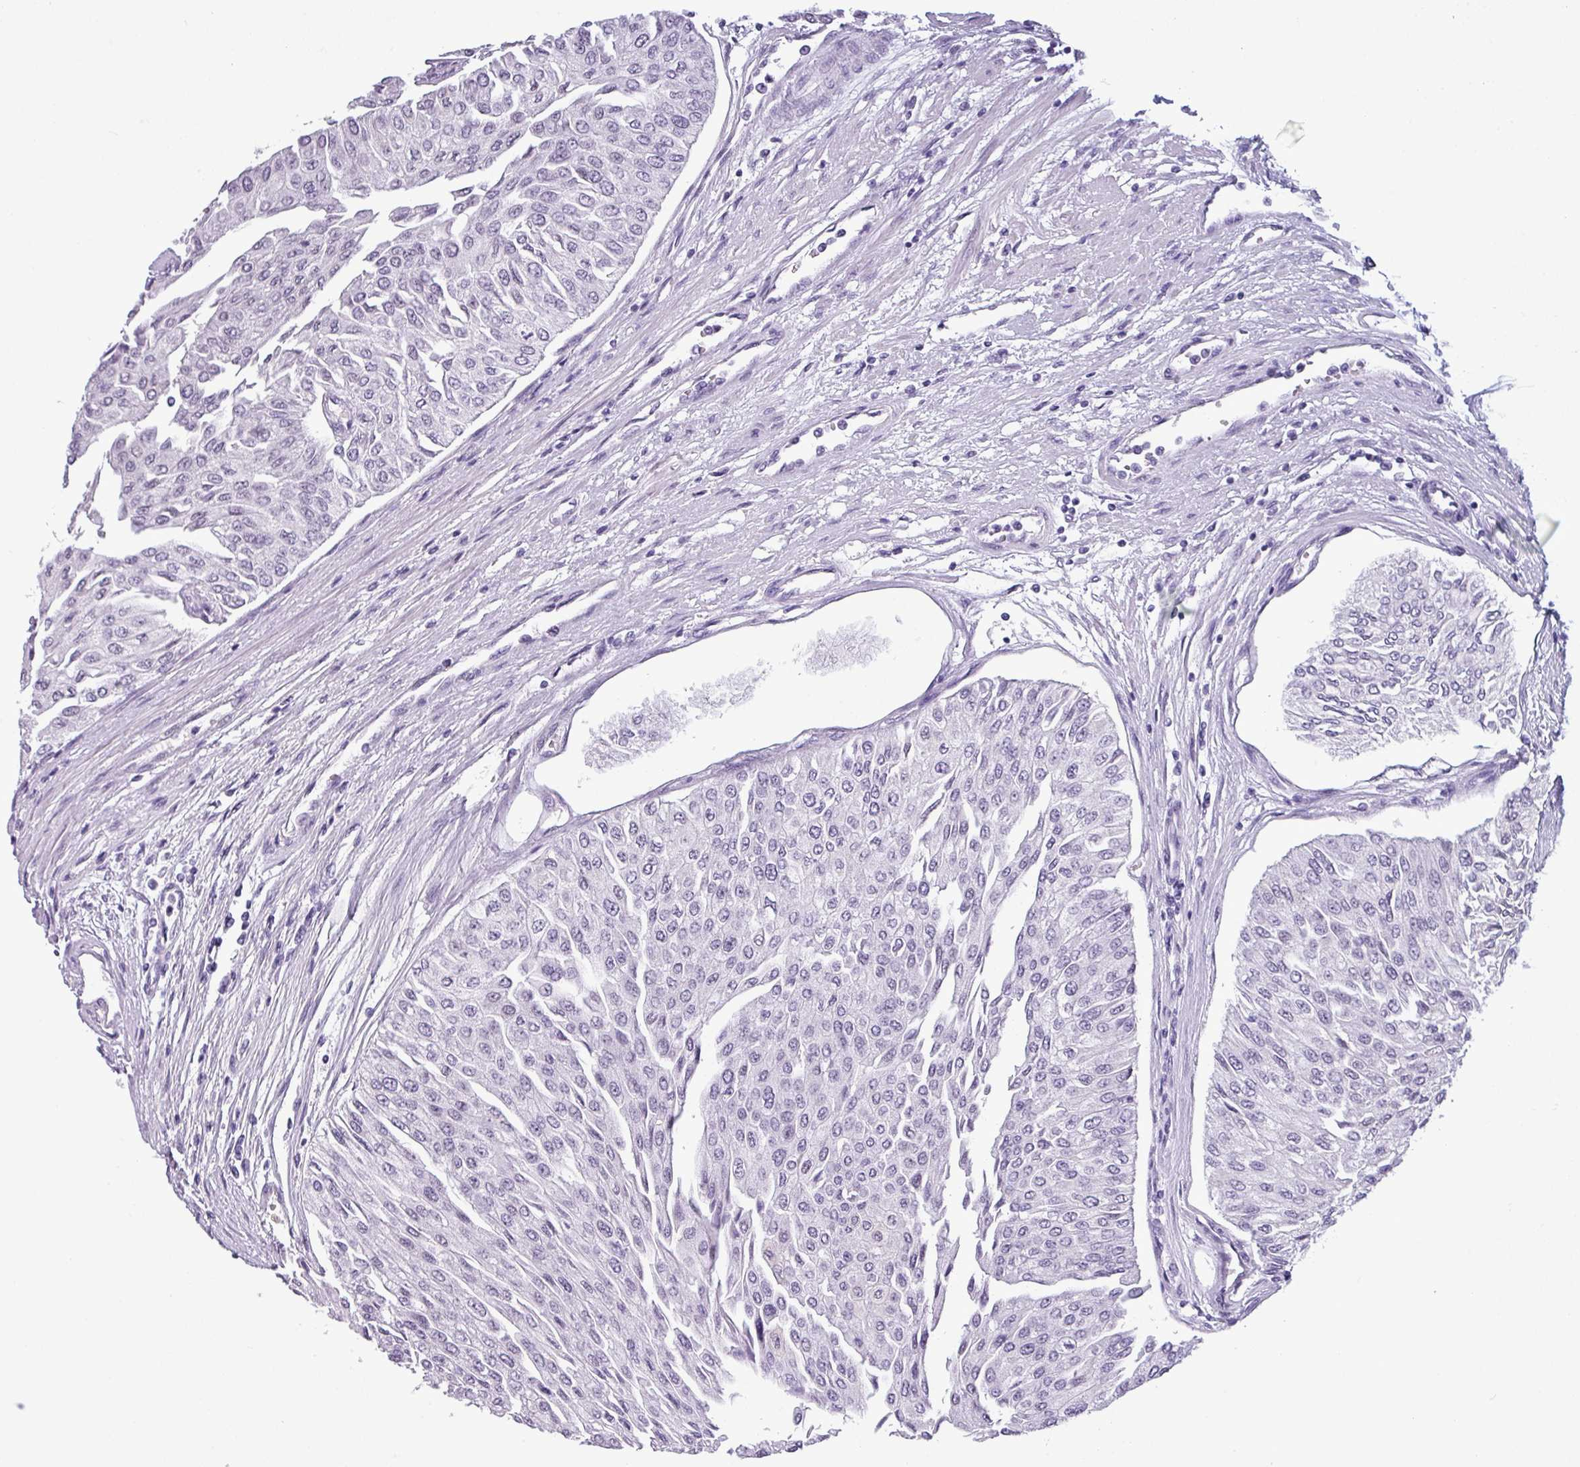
{"staining": {"intensity": "negative", "quantity": "none", "location": "none"}, "tissue": "urothelial cancer", "cell_type": "Tumor cells", "image_type": "cancer", "snomed": [{"axis": "morphology", "description": "Urothelial carcinoma, Low grade"}, {"axis": "topography", "description": "Urinary bladder"}], "caption": "This is an immunohistochemistry (IHC) histopathology image of urothelial carcinoma (low-grade). There is no positivity in tumor cells.", "gene": "SRGAP1", "patient": {"sex": "male", "age": 67}}